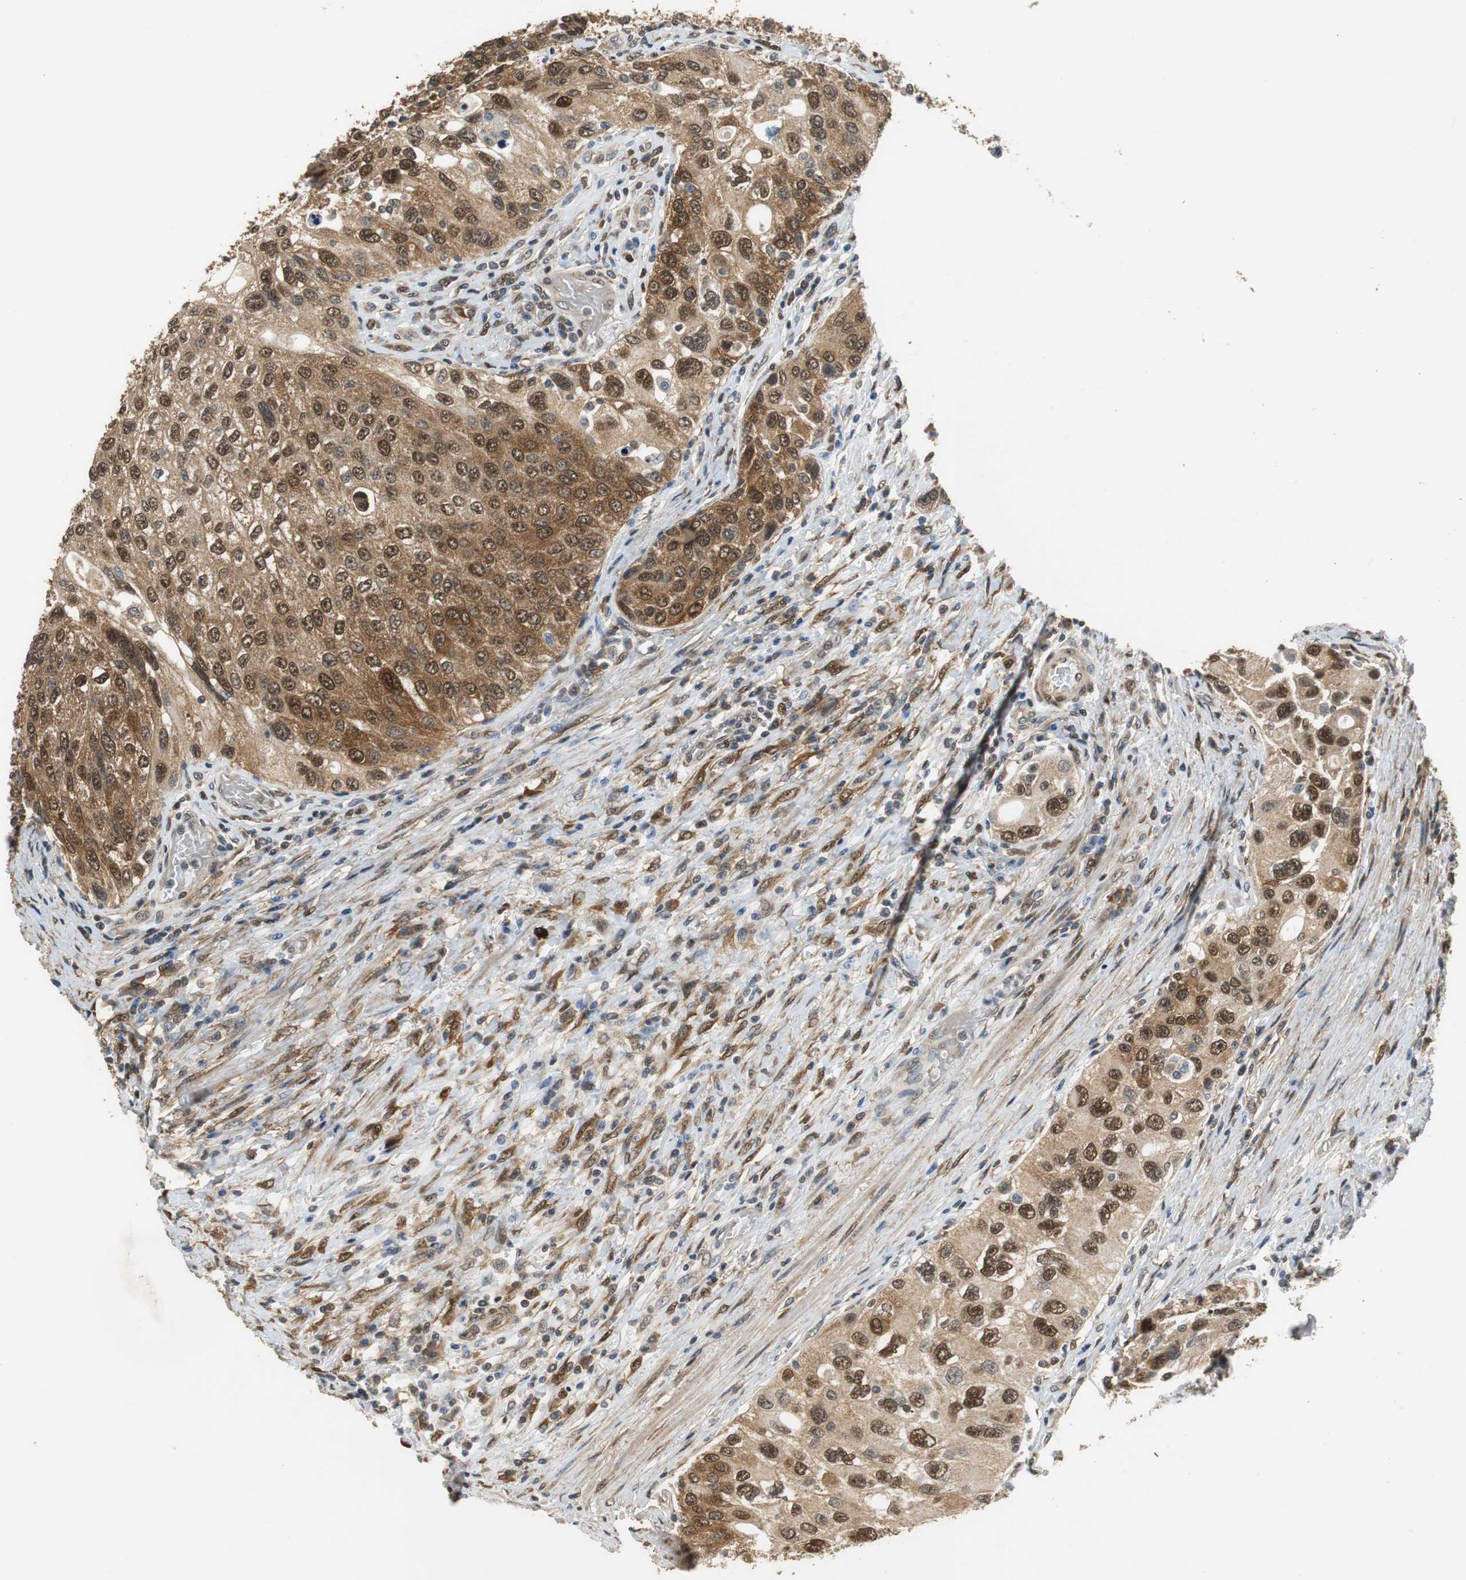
{"staining": {"intensity": "strong", "quantity": ">75%", "location": "cytoplasmic/membranous,nuclear"}, "tissue": "urothelial cancer", "cell_type": "Tumor cells", "image_type": "cancer", "snomed": [{"axis": "morphology", "description": "Urothelial carcinoma, High grade"}, {"axis": "topography", "description": "Urinary bladder"}], "caption": "Strong cytoplasmic/membranous and nuclear expression for a protein is identified in about >75% of tumor cells of urothelial cancer using immunohistochemistry.", "gene": "UBQLN2", "patient": {"sex": "female", "age": 56}}